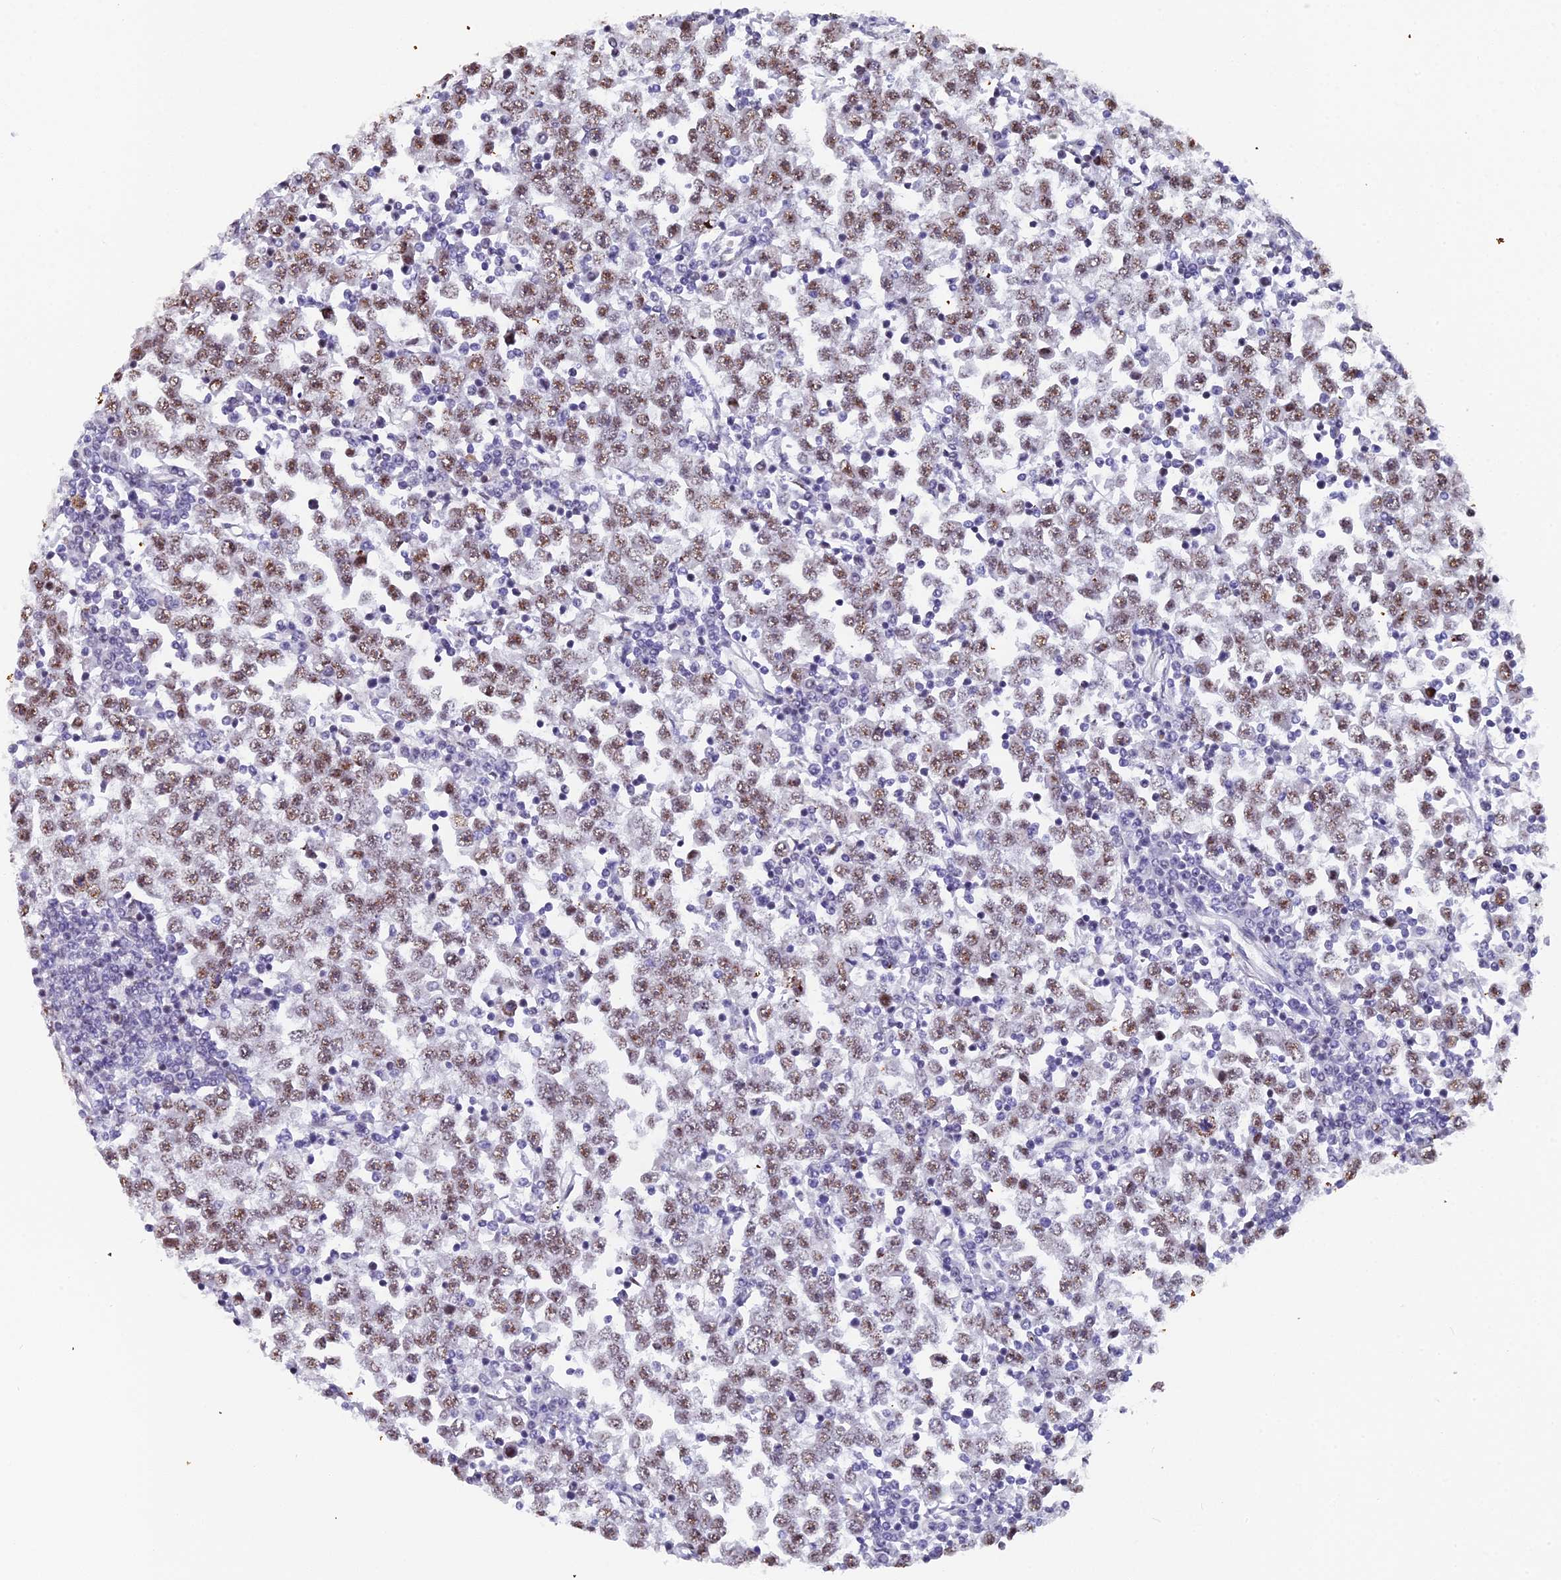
{"staining": {"intensity": "moderate", "quantity": ">75%", "location": "nuclear"}, "tissue": "testis cancer", "cell_type": "Tumor cells", "image_type": "cancer", "snomed": [{"axis": "morphology", "description": "Seminoma, NOS"}, {"axis": "topography", "description": "Testis"}], "caption": "Testis cancer (seminoma) was stained to show a protein in brown. There is medium levels of moderate nuclear positivity in about >75% of tumor cells.", "gene": "XKR9", "patient": {"sex": "male", "age": 65}}